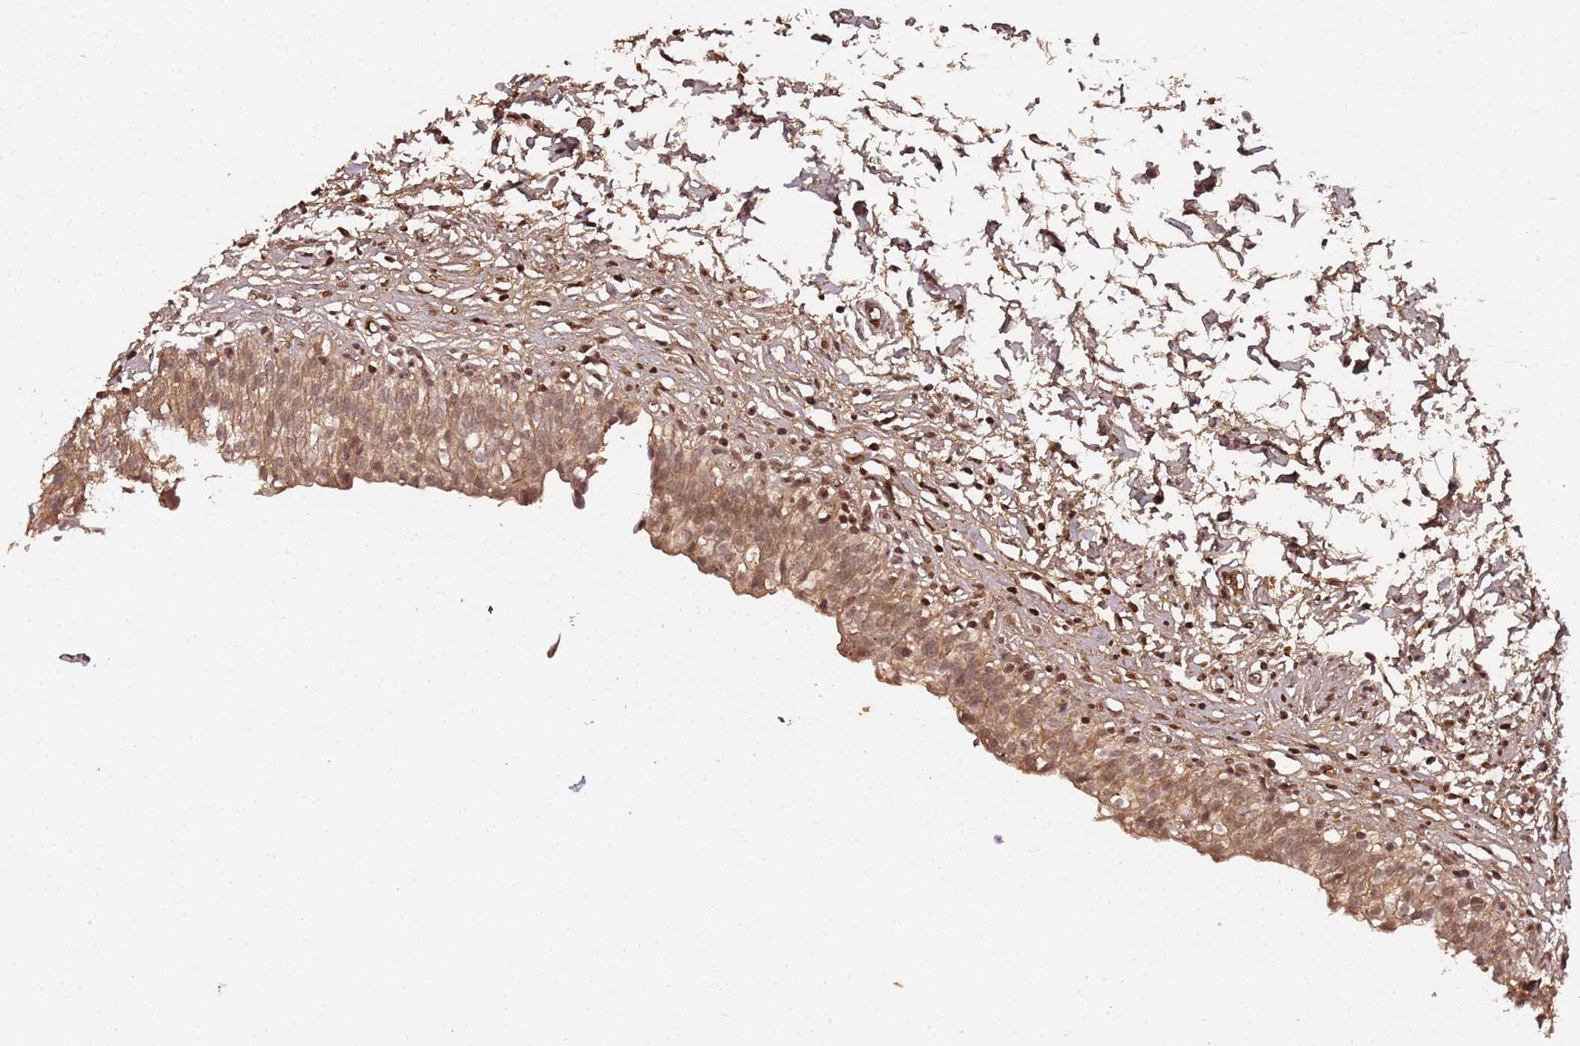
{"staining": {"intensity": "moderate", "quantity": ">75%", "location": "cytoplasmic/membranous,nuclear"}, "tissue": "urinary bladder", "cell_type": "Urothelial cells", "image_type": "normal", "snomed": [{"axis": "morphology", "description": "Normal tissue, NOS"}, {"axis": "topography", "description": "Urinary bladder"}], "caption": "Moderate cytoplasmic/membranous,nuclear expression is present in approximately >75% of urothelial cells in benign urinary bladder.", "gene": "COL1A2", "patient": {"sex": "male", "age": 55}}